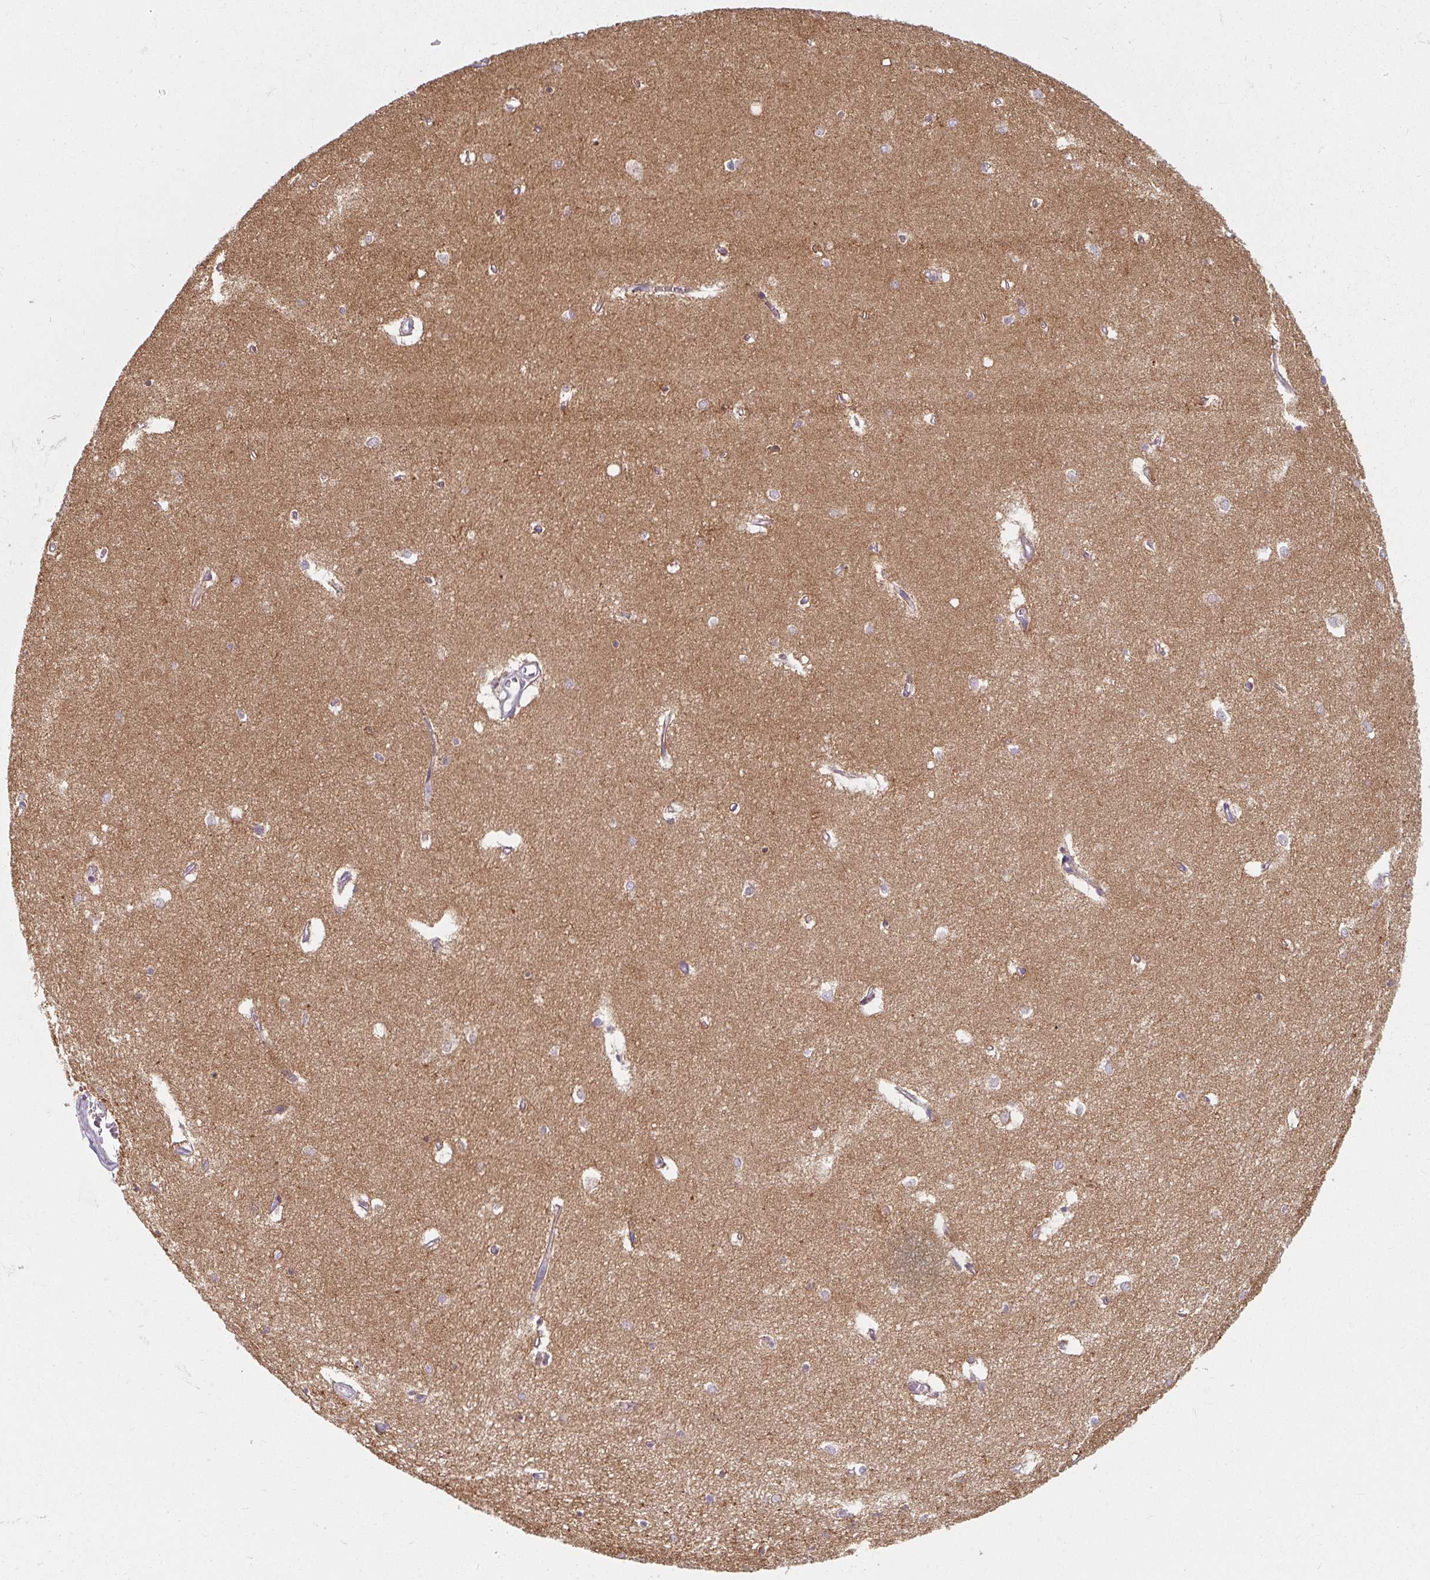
{"staining": {"intensity": "negative", "quantity": "none", "location": "none"}, "tissue": "hippocampus", "cell_type": "Glial cells", "image_type": "normal", "snomed": [{"axis": "morphology", "description": "Normal tissue, NOS"}, {"axis": "topography", "description": "Hippocampus"}], "caption": "Immunohistochemistry photomicrograph of unremarkable hippocampus: hippocampus stained with DAB (3,3'-diaminobenzidine) reveals no significant protein expression in glial cells. (DAB immunohistochemistry (IHC), high magnification).", "gene": "TSEN54", "patient": {"sex": "female", "age": 64}}